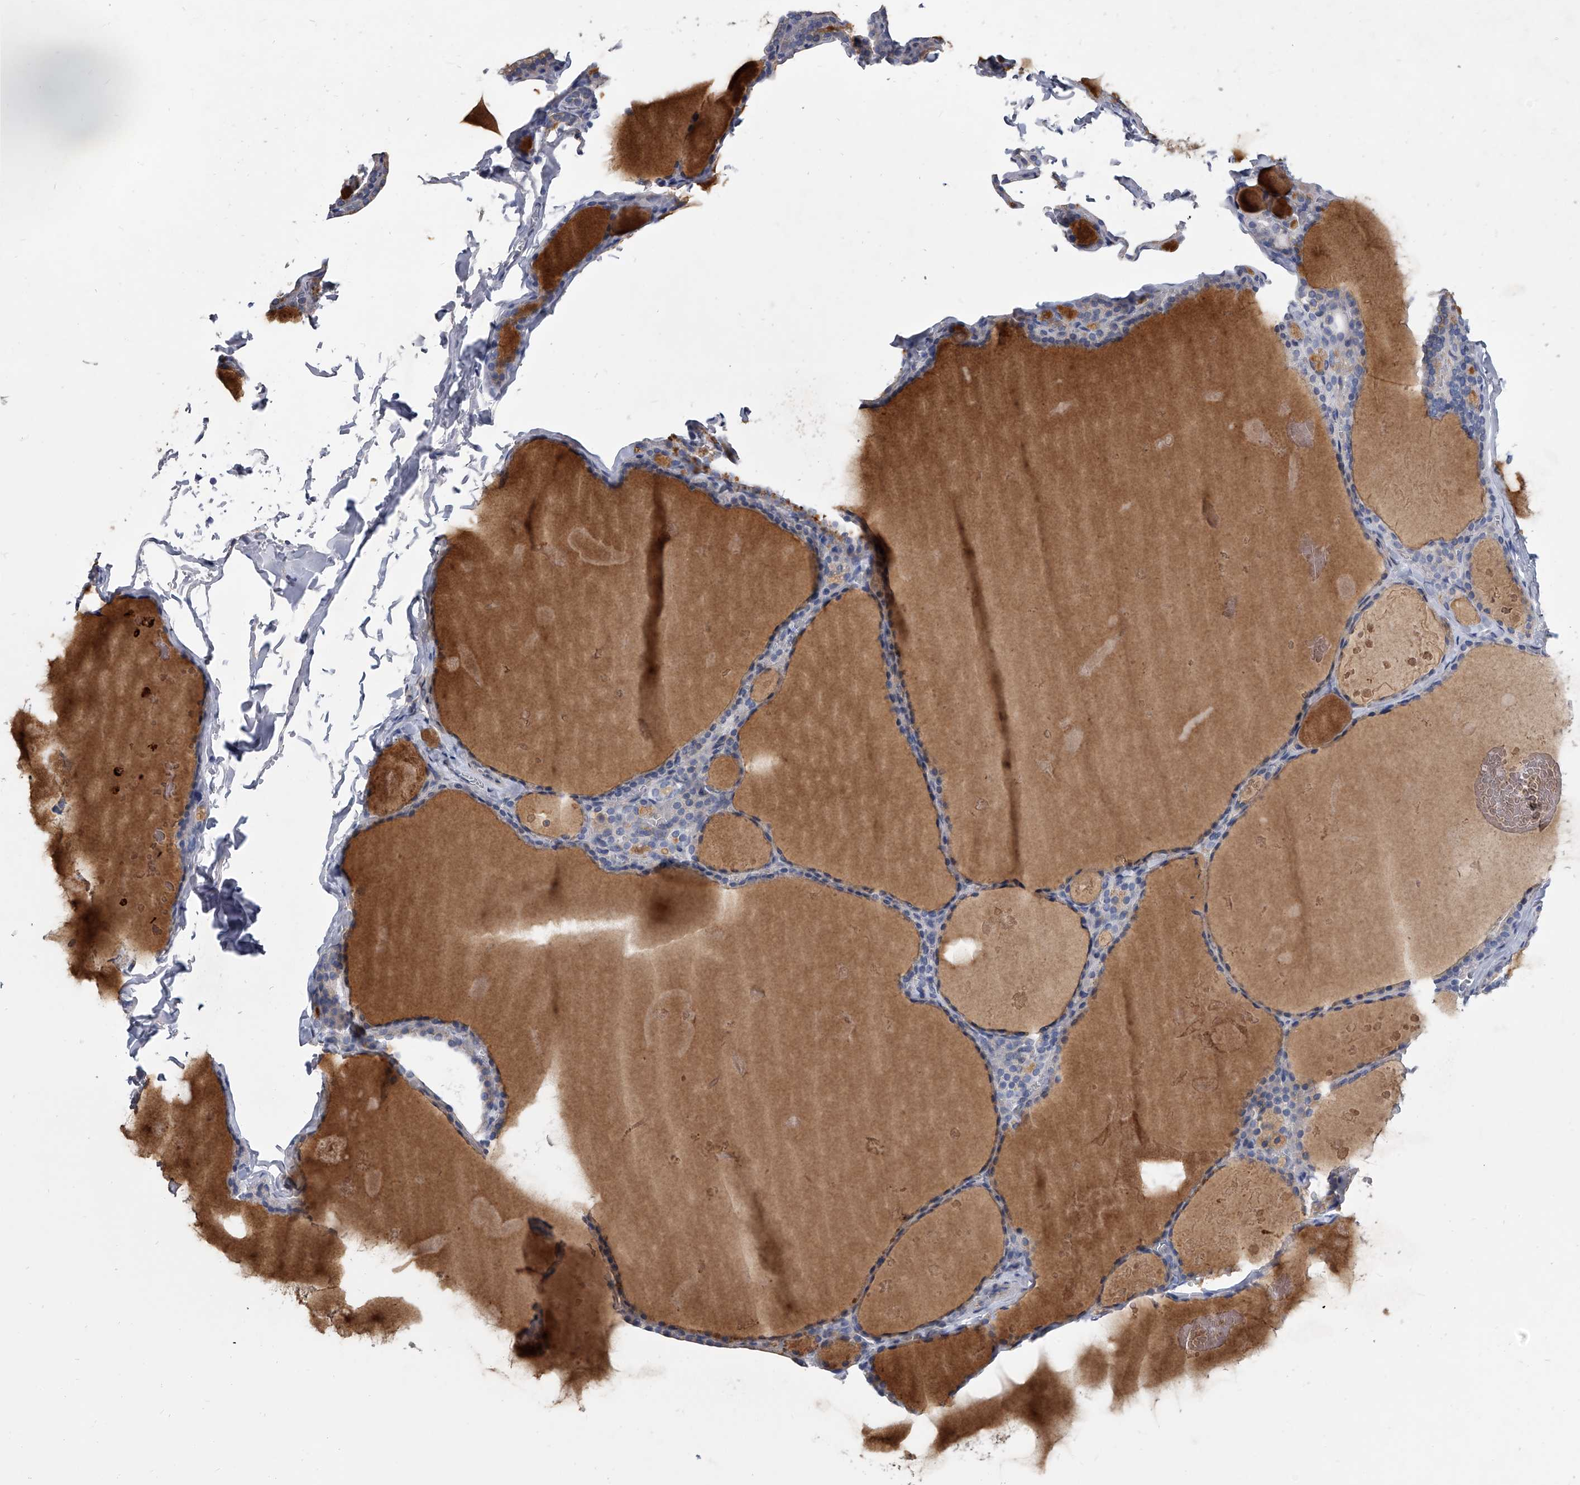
{"staining": {"intensity": "weak", "quantity": "<25%", "location": "cytoplasmic/membranous"}, "tissue": "thyroid gland", "cell_type": "Glandular cells", "image_type": "normal", "snomed": [{"axis": "morphology", "description": "Normal tissue, NOS"}, {"axis": "topography", "description": "Thyroid gland"}], "caption": "This is an immunohistochemistry histopathology image of benign thyroid gland. There is no positivity in glandular cells.", "gene": "SPP1", "patient": {"sex": "male", "age": 56}}